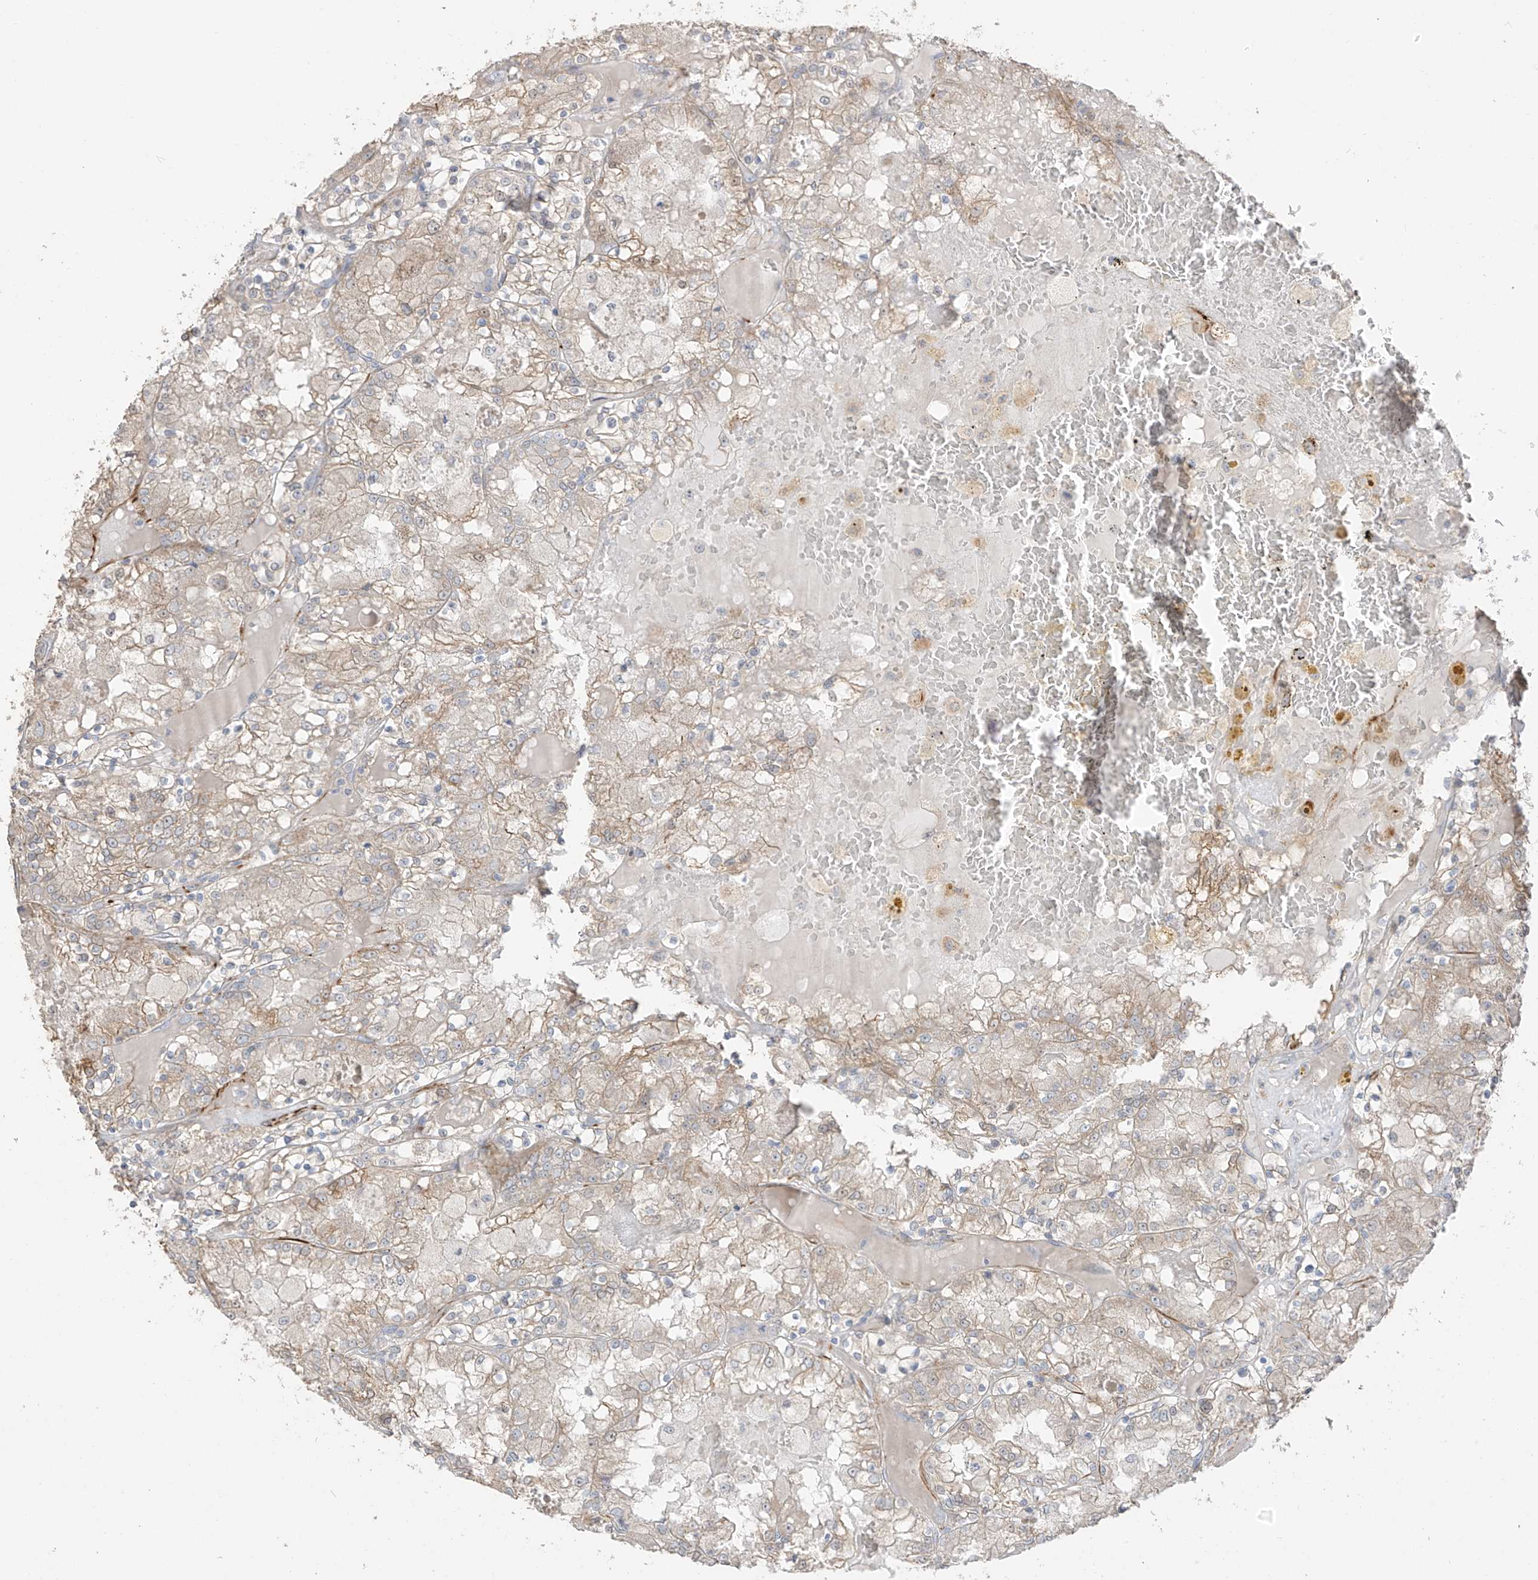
{"staining": {"intensity": "weak", "quantity": "25%-75%", "location": "cytoplasmic/membranous"}, "tissue": "renal cancer", "cell_type": "Tumor cells", "image_type": "cancer", "snomed": [{"axis": "morphology", "description": "Adenocarcinoma, NOS"}, {"axis": "topography", "description": "Kidney"}], "caption": "Immunohistochemical staining of renal adenocarcinoma displays low levels of weak cytoplasmic/membranous staining in approximately 25%-75% of tumor cells. Ihc stains the protein of interest in brown and the nuclei are stained blue.", "gene": "DCDC2", "patient": {"sex": "female", "age": 56}}